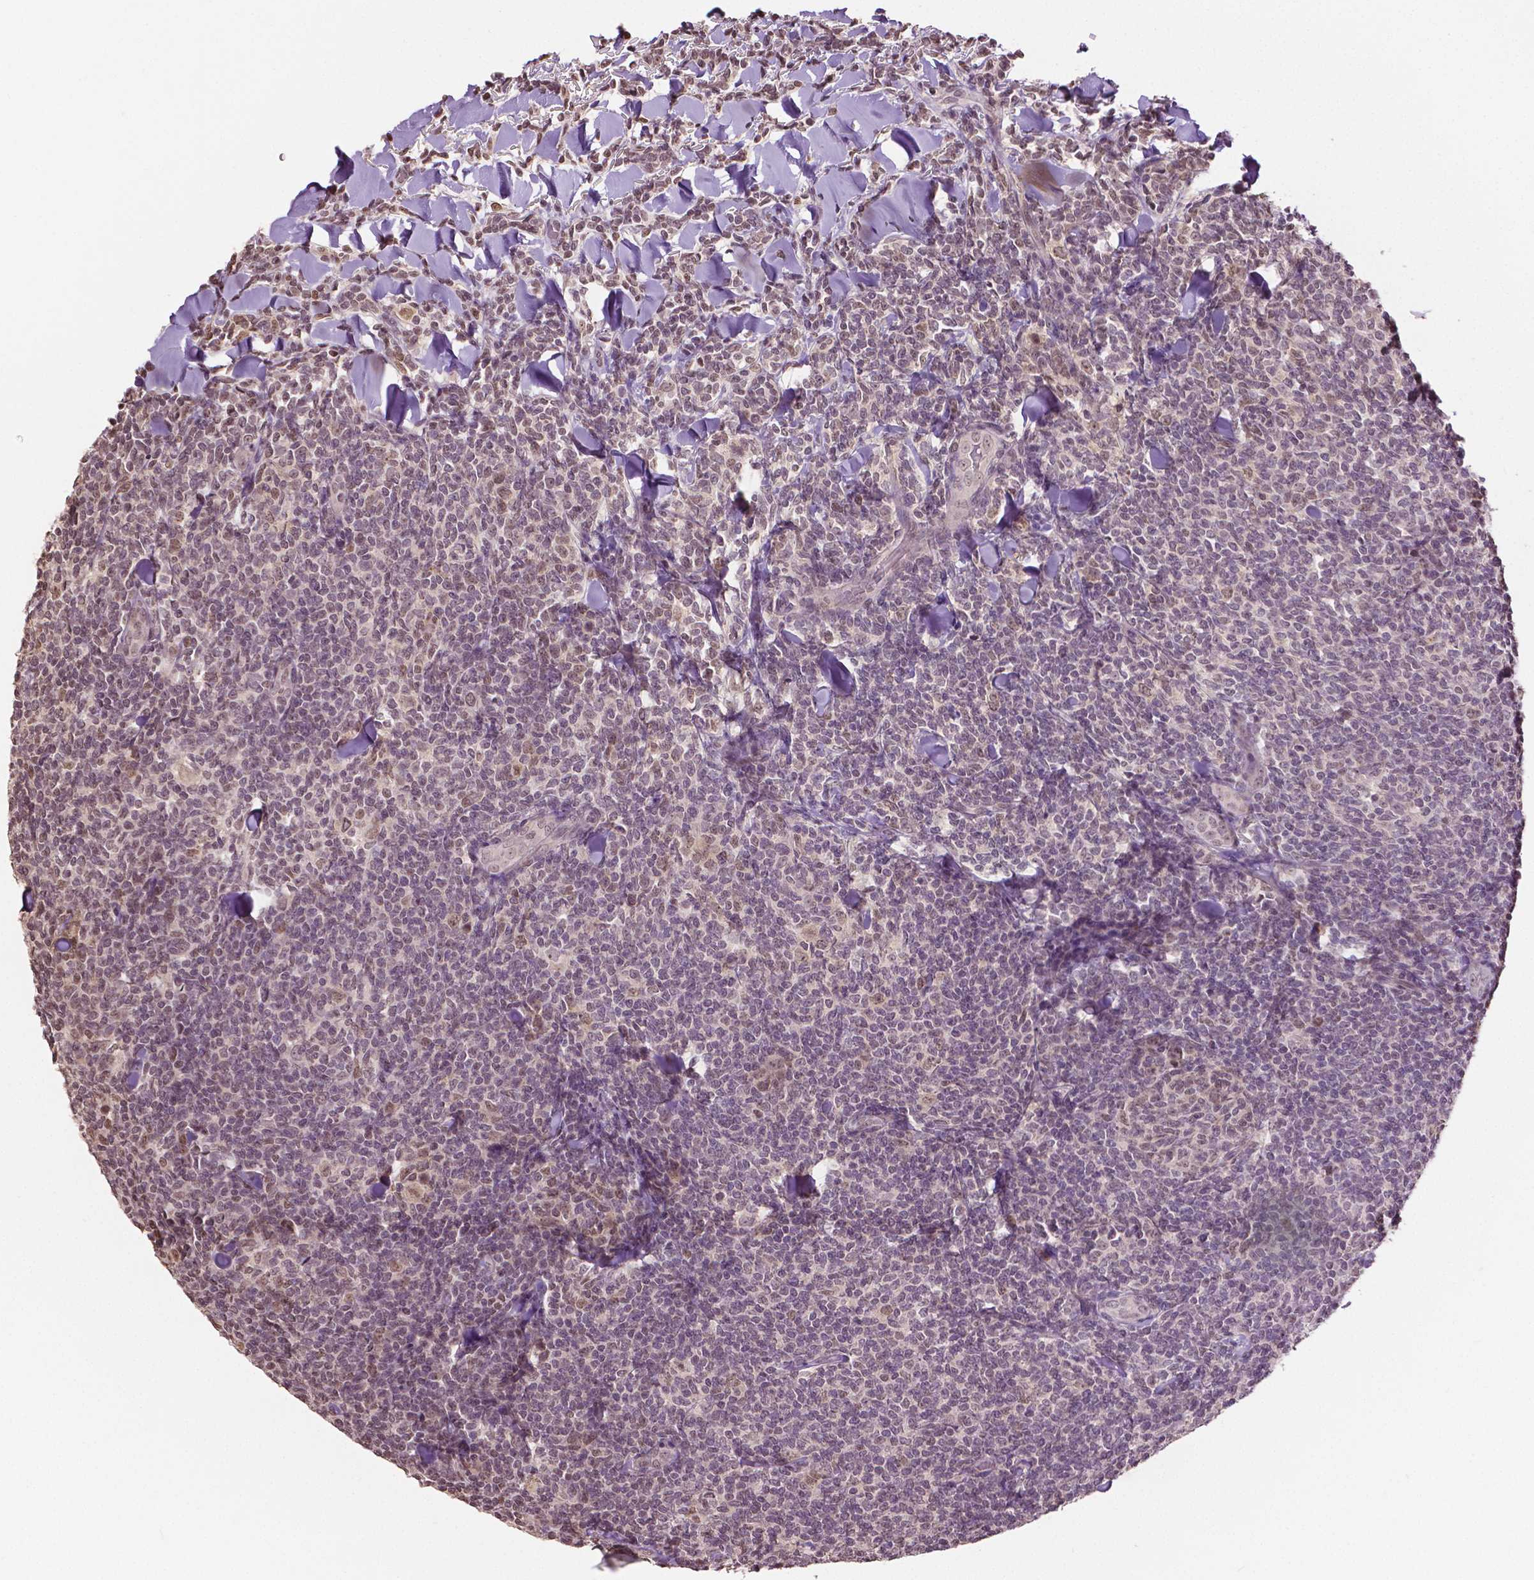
{"staining": {"intensity": "weak", "quantity": ">75%", "location": "nuclear"}, "tissue": "lymphoma", "cell_type": "Tumor cells", "image_type": "cancer", "snomed": [{"axis": "morphology", "description": "Malignant lymphoma, non-Hodgkin's type, Low grade"}, {"axis": "topography", "description": "Lymph node"}], "caption": "Immunohistochemistry (IHC) photomicrograph of neoplastic tissue: malignant lymphoma, non-Hodgkin's type (low-grade) stained using immunohistochemistry (IHC) displays low levels of weak protein expression localized specifically in the nuclear of tumor cells, appearing as a nuclear brown color.", "gene": "DEK", "patient": {"sex": "female", "age": 56}}